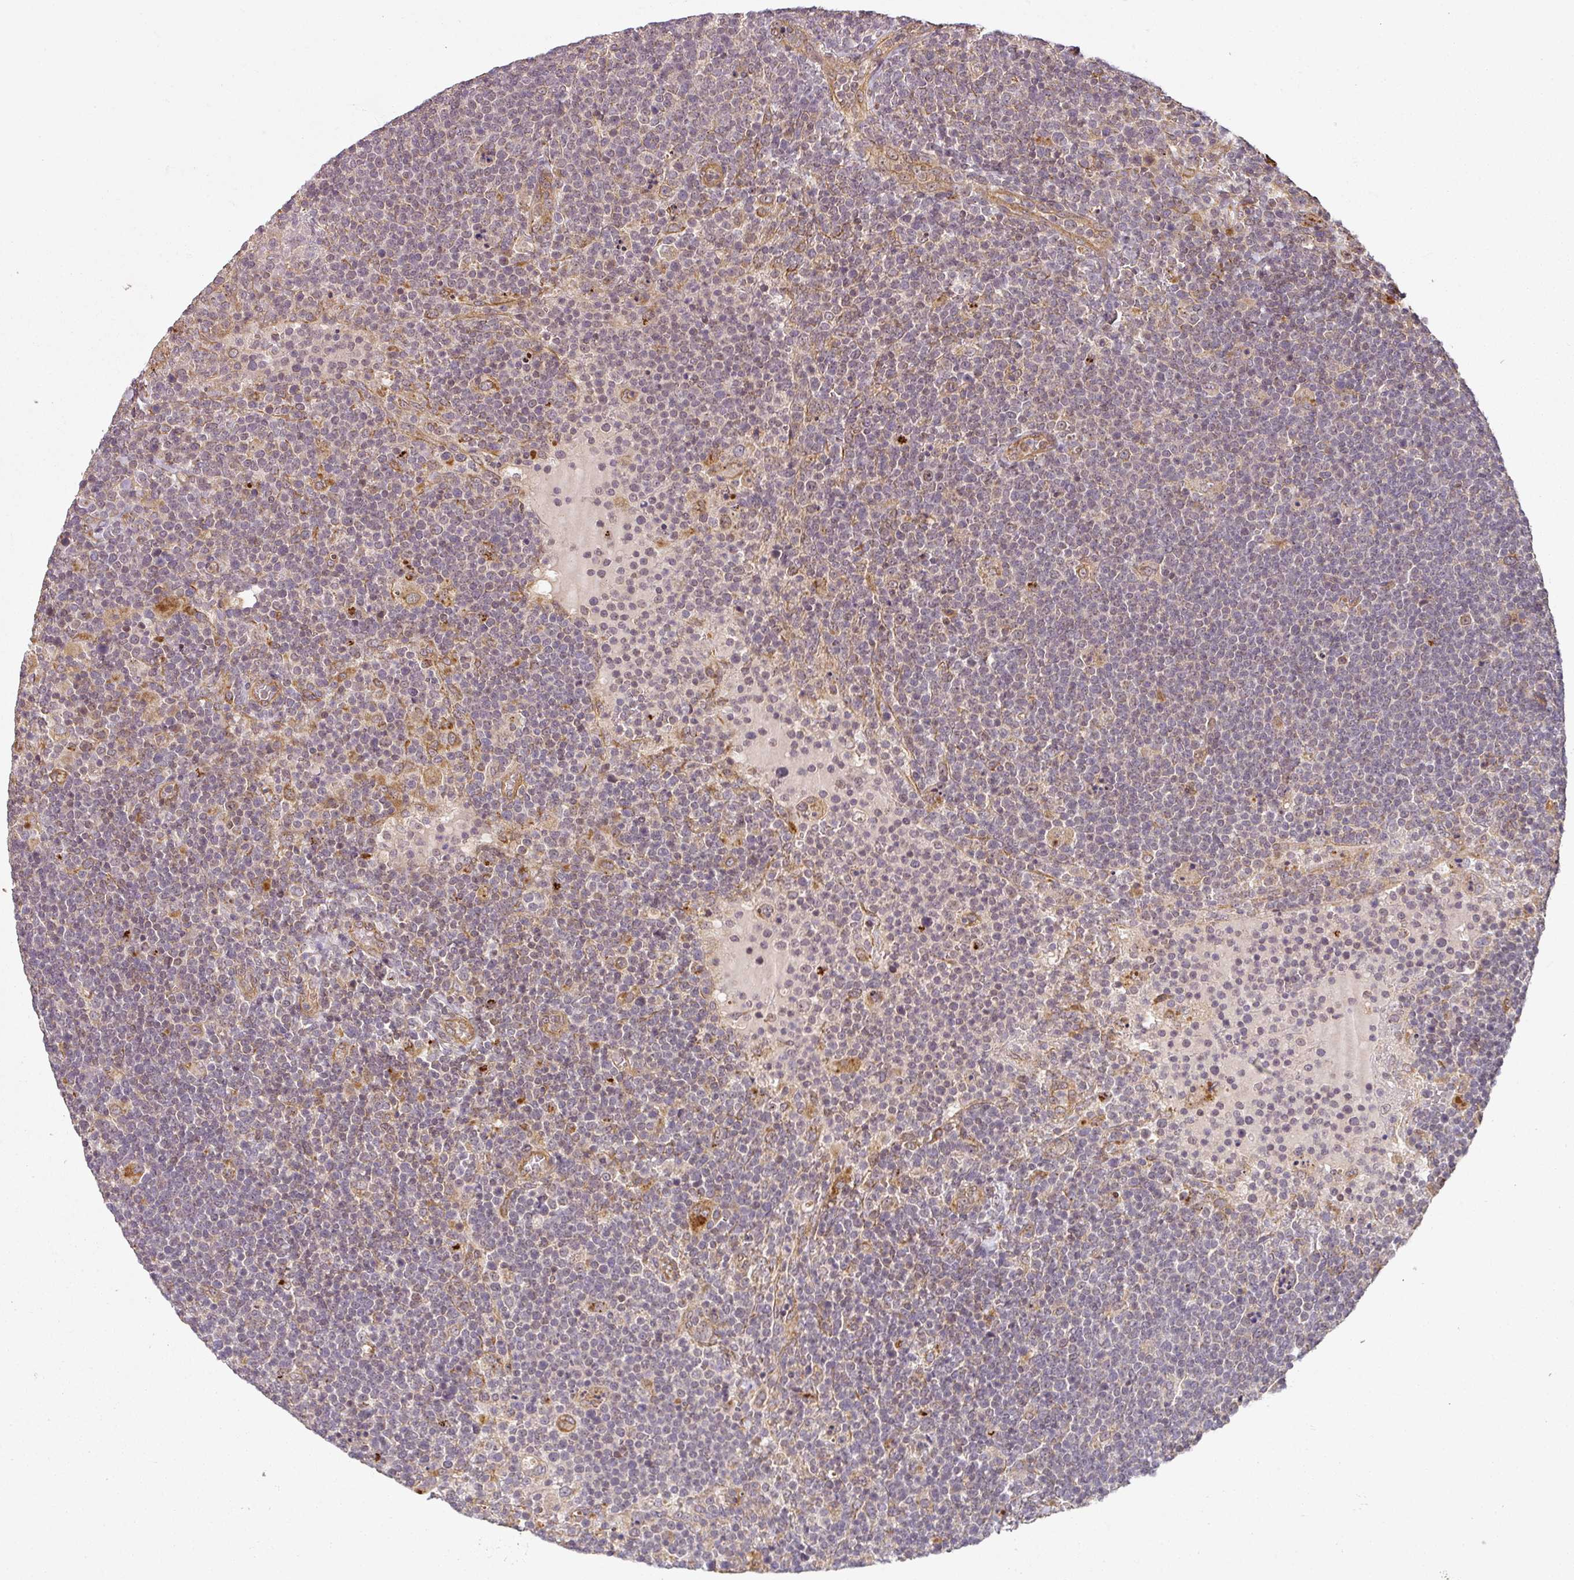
{"staining": {"intensity": "weak", "quantity": "25%-75%", "location": "cytoplasmic/membranous,nuclear"}, "tissue": "lymphoma", "cell_type": "Tumor cells", "image_type": "cancer", "snomed": [{"axis": "morphology", "description": "Malignant lymphoma, non-Hodgkin's type, High grade"}, {"axis": "topography", "description": "Lymph node"}], "caption": "Tumor cells display low levels of weak cytoplasmic/membranous and nuclear positivity in approximately 25%-75% of cells in lymphoma.", "gene": "DIMT1", "patient": {"sex": "male", "age": 61}}